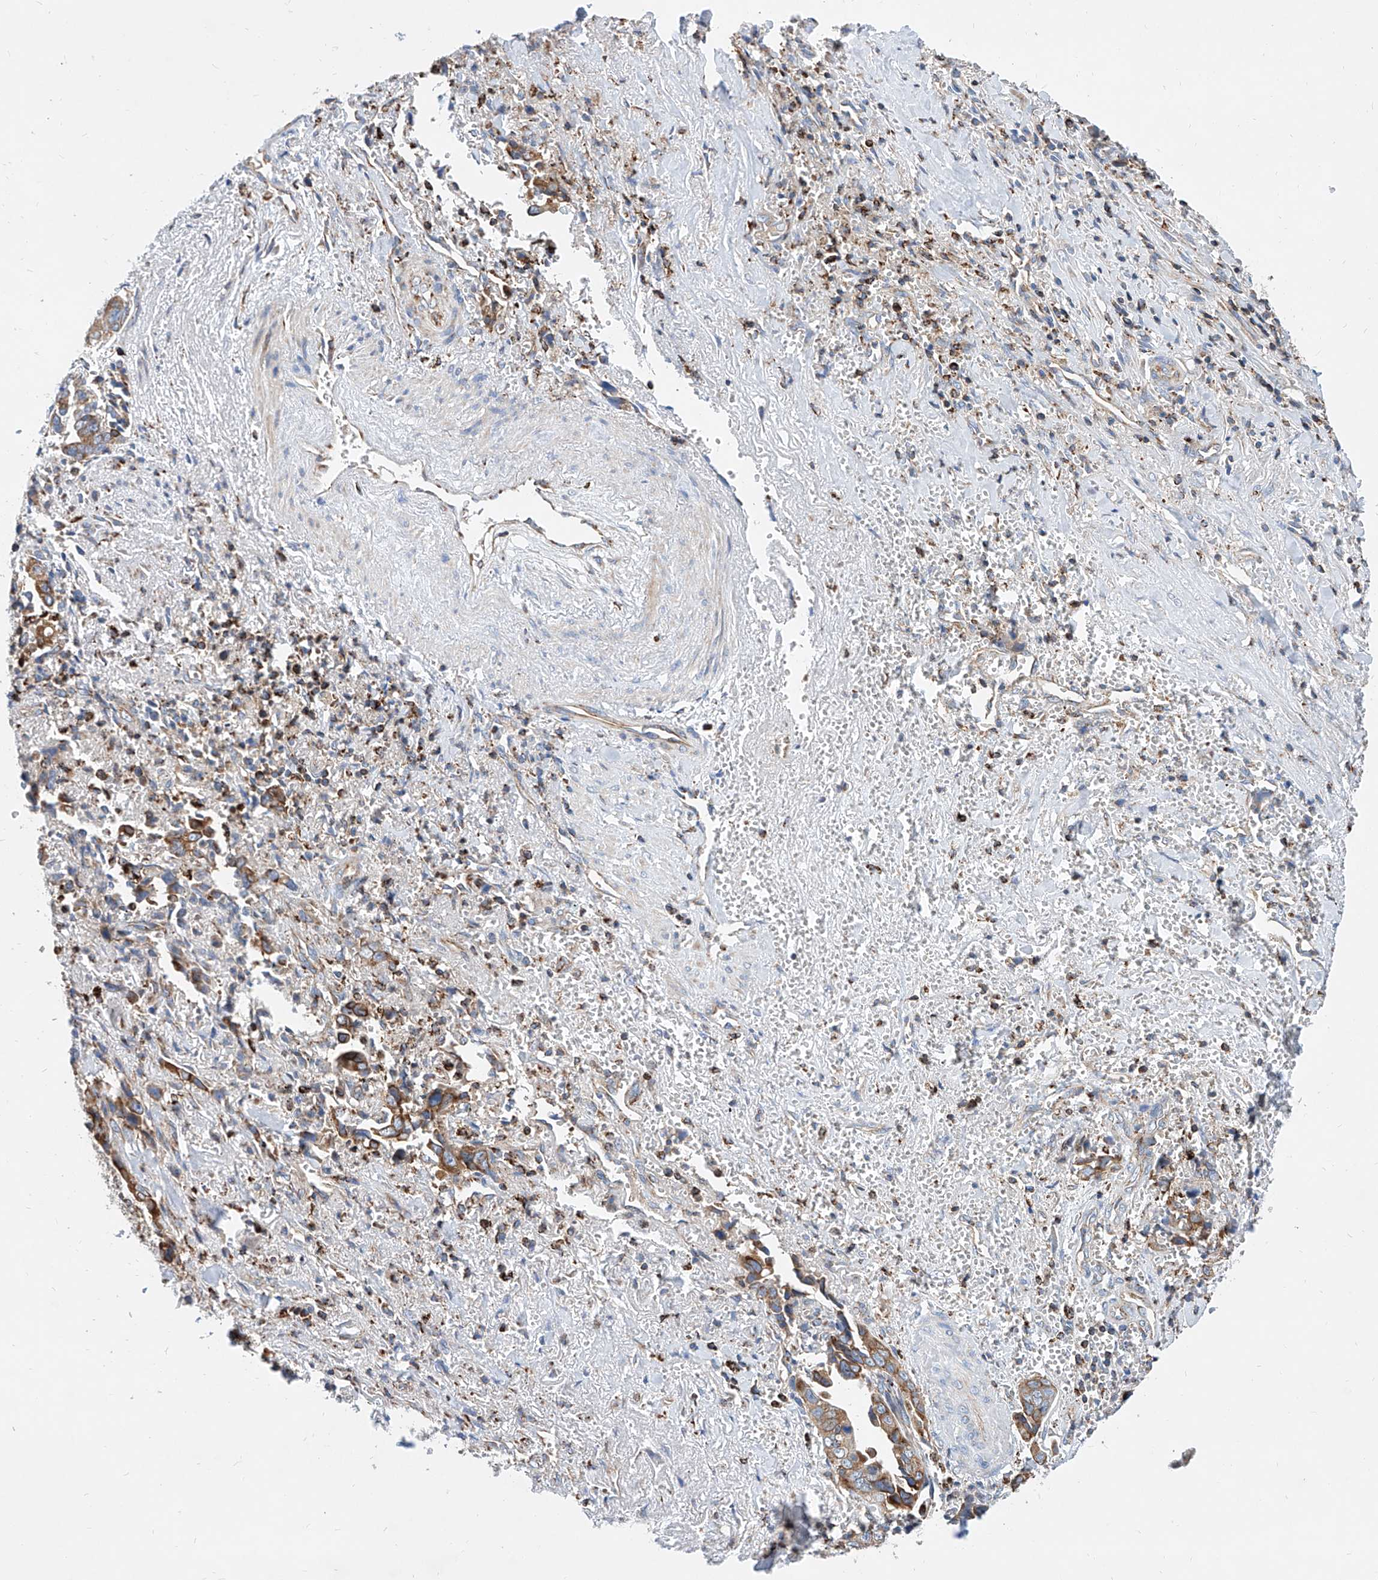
{"staining": {"intensity": "moderate", "quantity": ">75%", "location": "cytoplasmic/membranous"}, "tissue": "liver cancer", "cell_type": "Tumor cells", "image_type": "cancer", "snomed": [{"axis": "morphology", "description": "Cholangiocarcinoma"}, {"axis": "topography", "description": "Liver"}], "caption": "IHC of liver cholangiocarcinoma displays medium levels of moderate cytoplasmic/membranous staining in about >75% of tumor cells.", "gene": "CPNE5", "patient": {"sex": "female", "age": 79}}